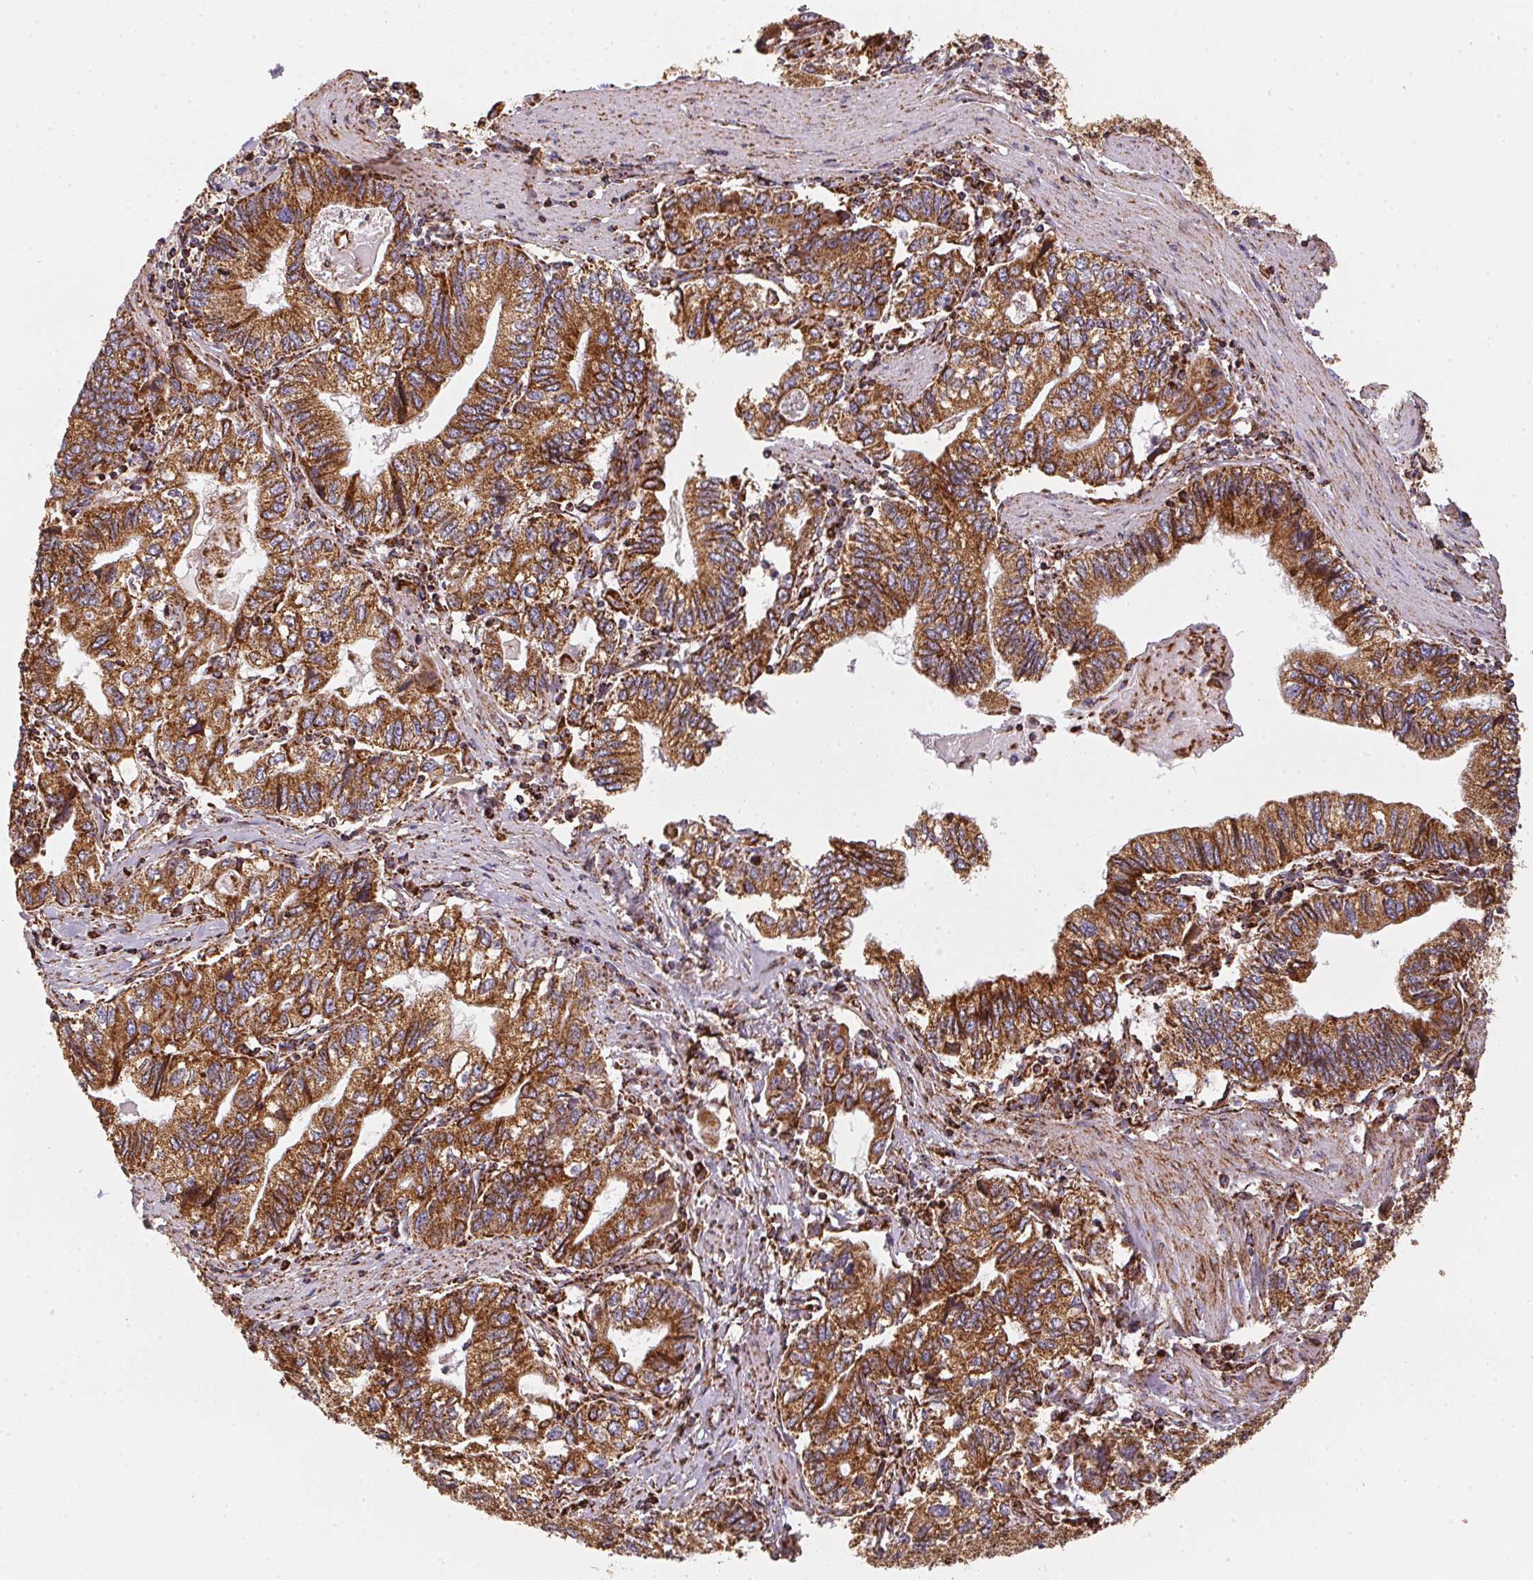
{"staining": {"intensity": "strong", "quantity": ">75%", "location": "cytoplasmic/membranous"}, "tissue": "stomach cancer", "cell_type": "Tumor cells", "image_type": "cancer", "snomed": [{"axis": "morphology", "description": "Adenocarcinoma, NOS"}, {"axis": "topography", "description": "Stomach, lower"}], "caption": "An image of stomach cancer (adenocarcinoma) stained for a protein exhibits strong cytoplasmic/membranous brown staining in tumor cells.", "gene": "NDUFS2", "patient": {"sex": "female", "age": 72}}